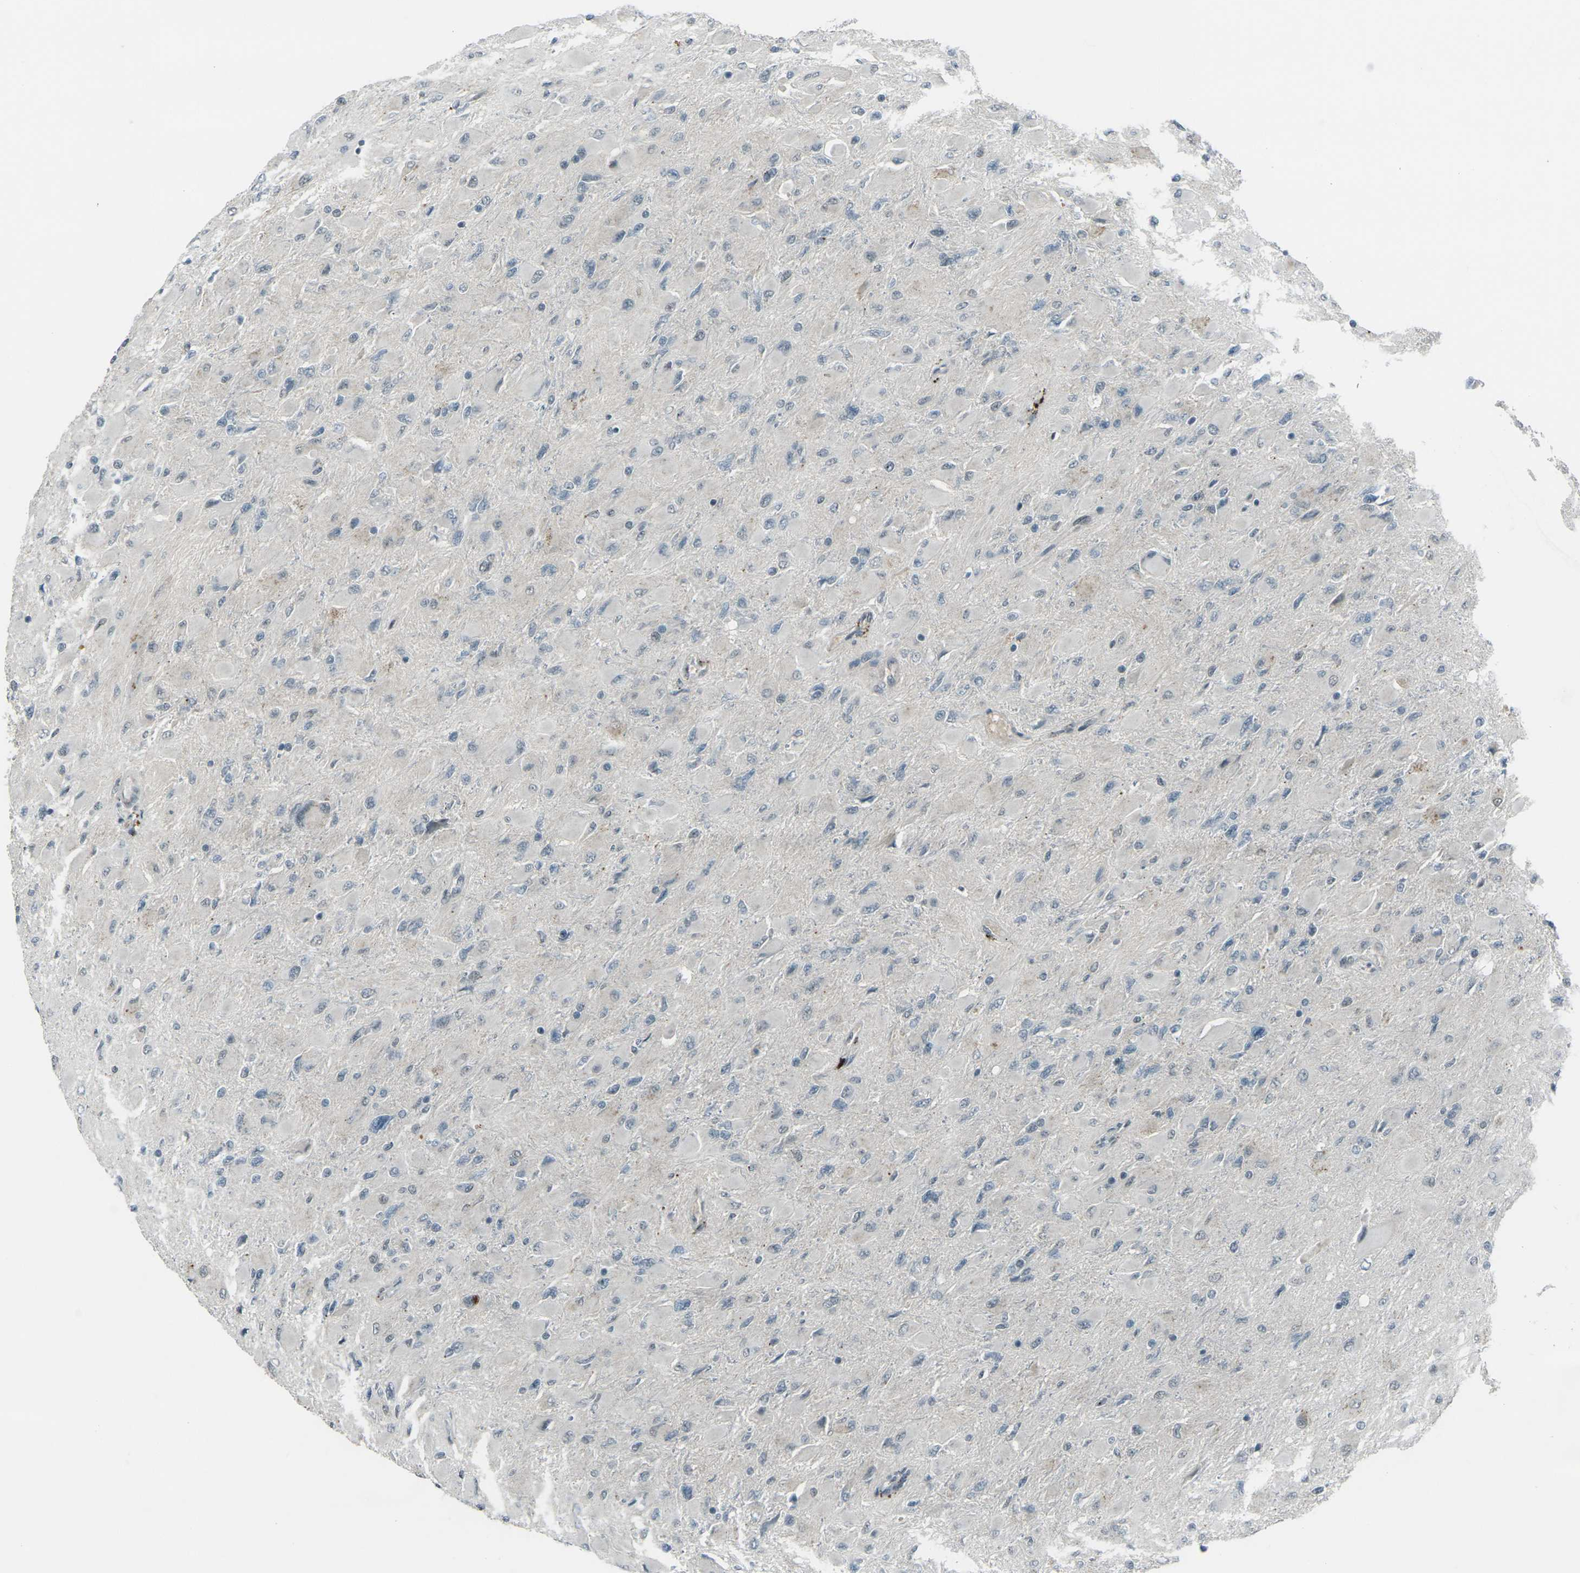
{"staining": {"intensity": "negative", "quantity": "none", "location": "none"}, "tissue": "glioma", "cell_type": "Tumor cells", "image_type": "cancer", "snomed": [{"axis": "morphology", "description": "Glioma, malignant, High grade"}, {"axis": "topography", "description": "Cerebral cortex"}], "caption": "This is a histopathology image of immunohistochemistry (IHC) staining of malignant glioma (high-grade), which shows no expression in tumor cells.", "gene": "GPR19", "patient": {"sex": "female", "age": 36}}